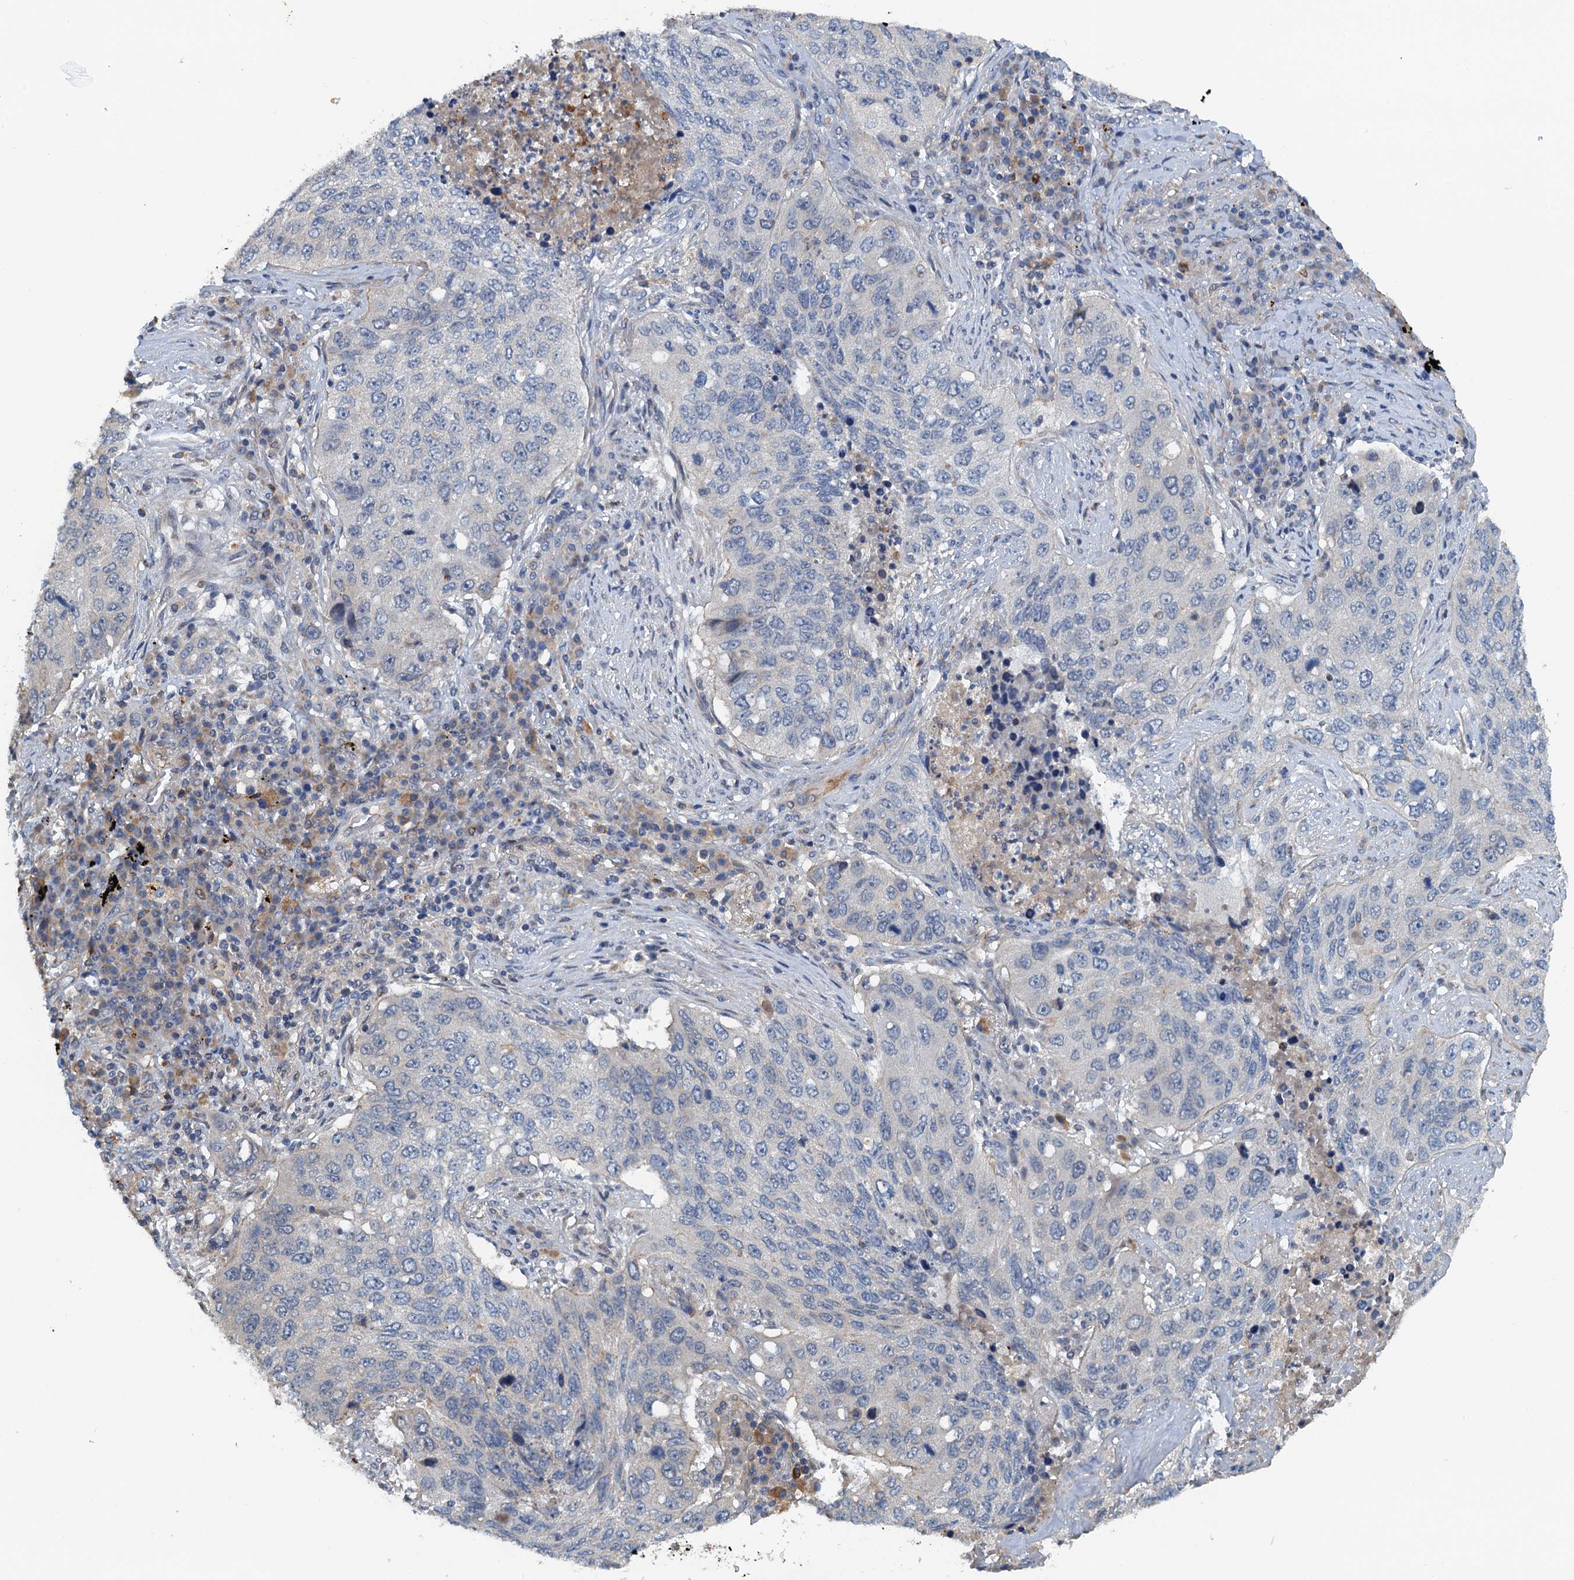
{"staining": {"intensity": "negative", "quantity": "none", "location": "none"}, "tissue": "lung cancer", "cell_type": "Tumor cells", "image_type": "cancer", "snomed": [{"axis": "morphology", "description": "Squamous cell carcinoma, NOS"}, {"axis": "topography", "description": "Lung"}], "caption": "Tumor cells show no significant protein positivity in squamous cell carcinoma (lung).", "gene": "ZNF606", "patient": {"sex": "female", "age": 63}}